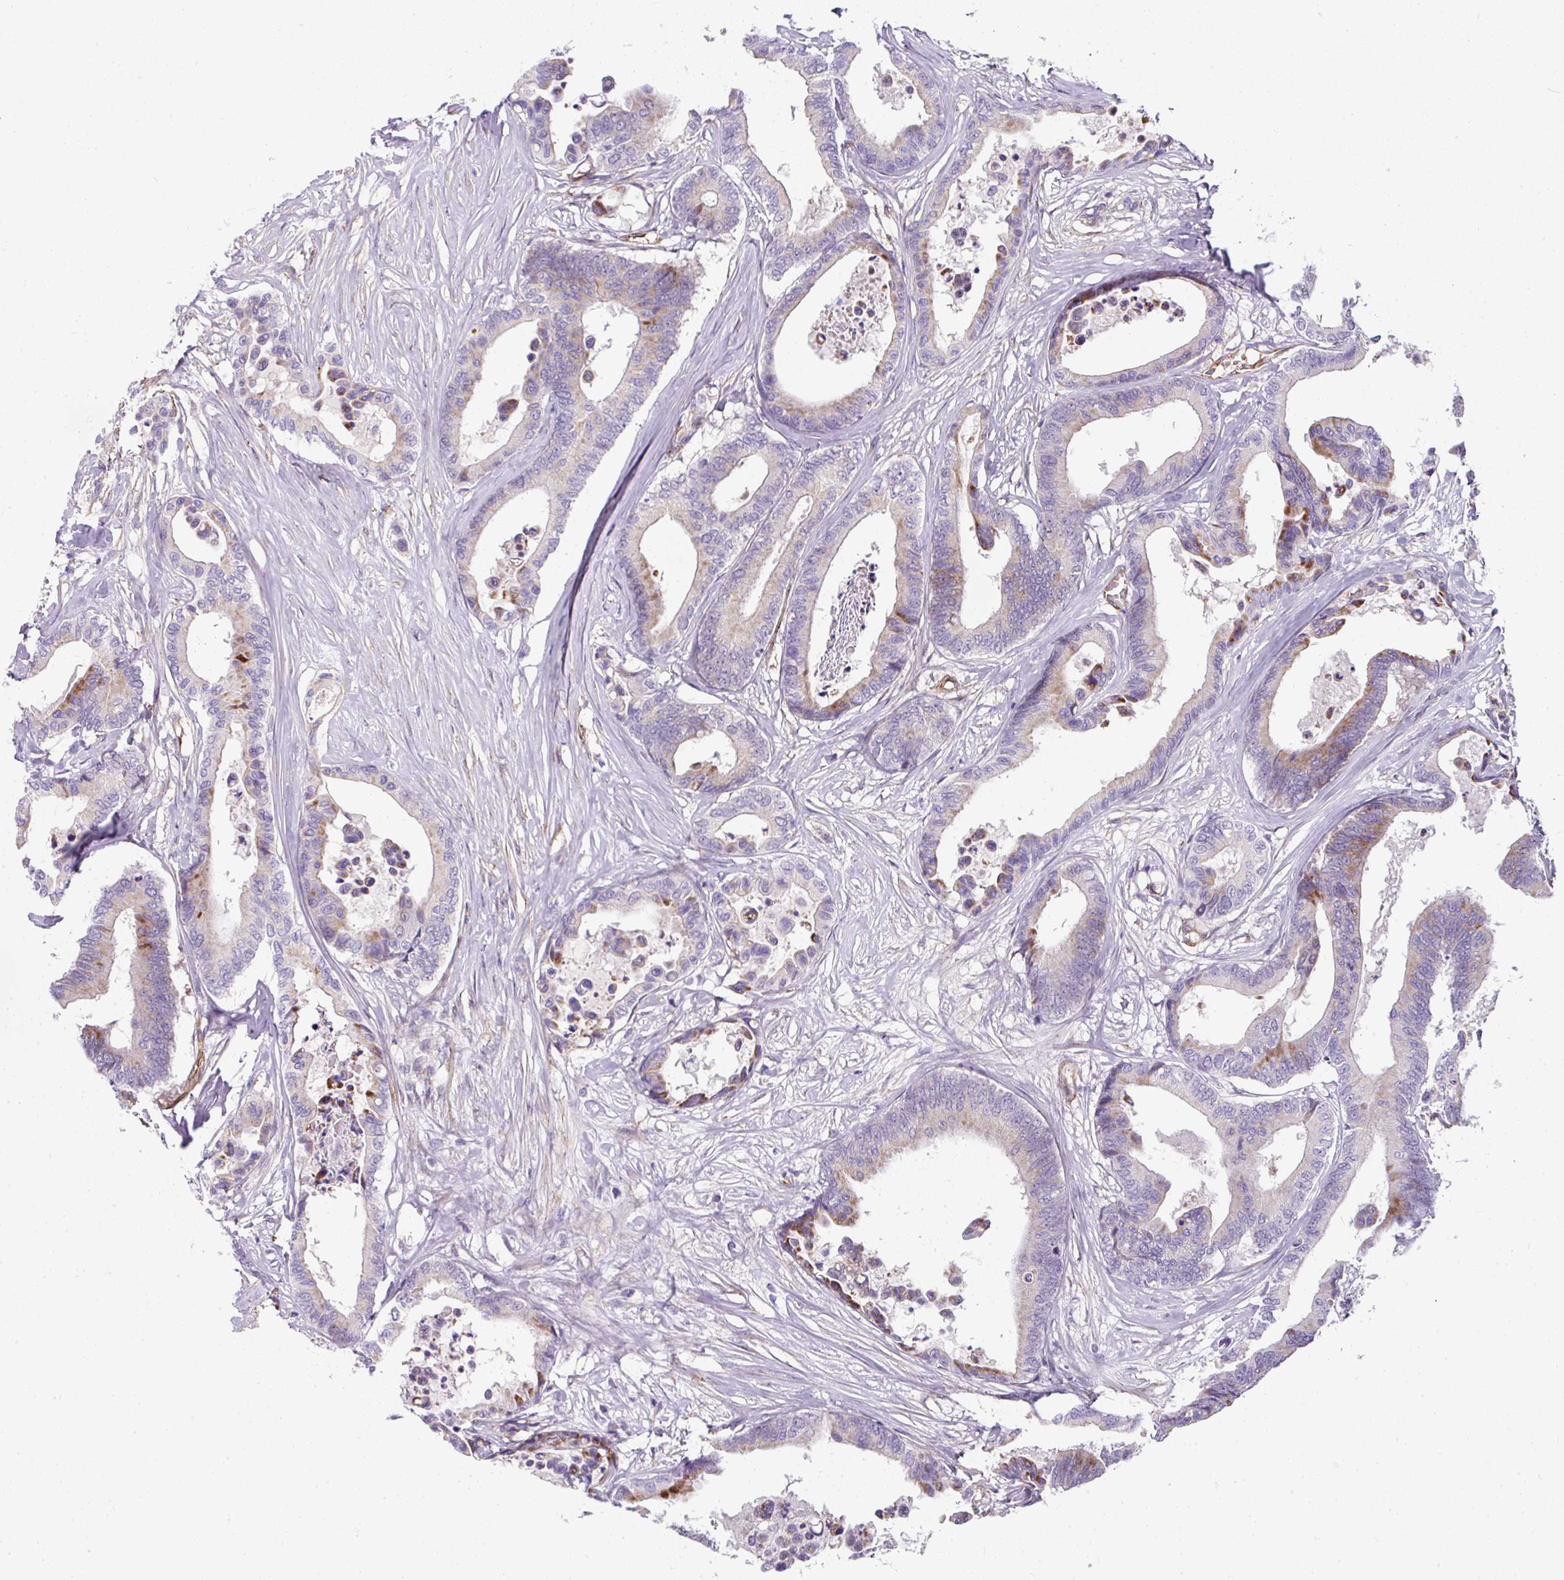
{"staining": {"intensity": "moderate", "quantity": "<25%", "location": "cytoplasmic/membranous"}, "tissue": "colorectal cancer", "cell_type": "Tumor cells", "image_type": "cancer", "snomed": [{"axis": "morphology", "description": "Normal tissue, NOS"}, {"axis": "morphology", "description": "Adenocarcinoma, NOS"}, {"axis": "topography", "description": "Colon"}], "caption": "Immunohistochemistry (IHC) micrograph of human colorectal cancer (adenocarcinoma) stained for a protein (brown), which reveals low levels of moderate cytoplasmic/membranous staining in about <25% of tumor cells.", "gene": "ANKUB1", "patient": {"sex": "male", "age": 82}}